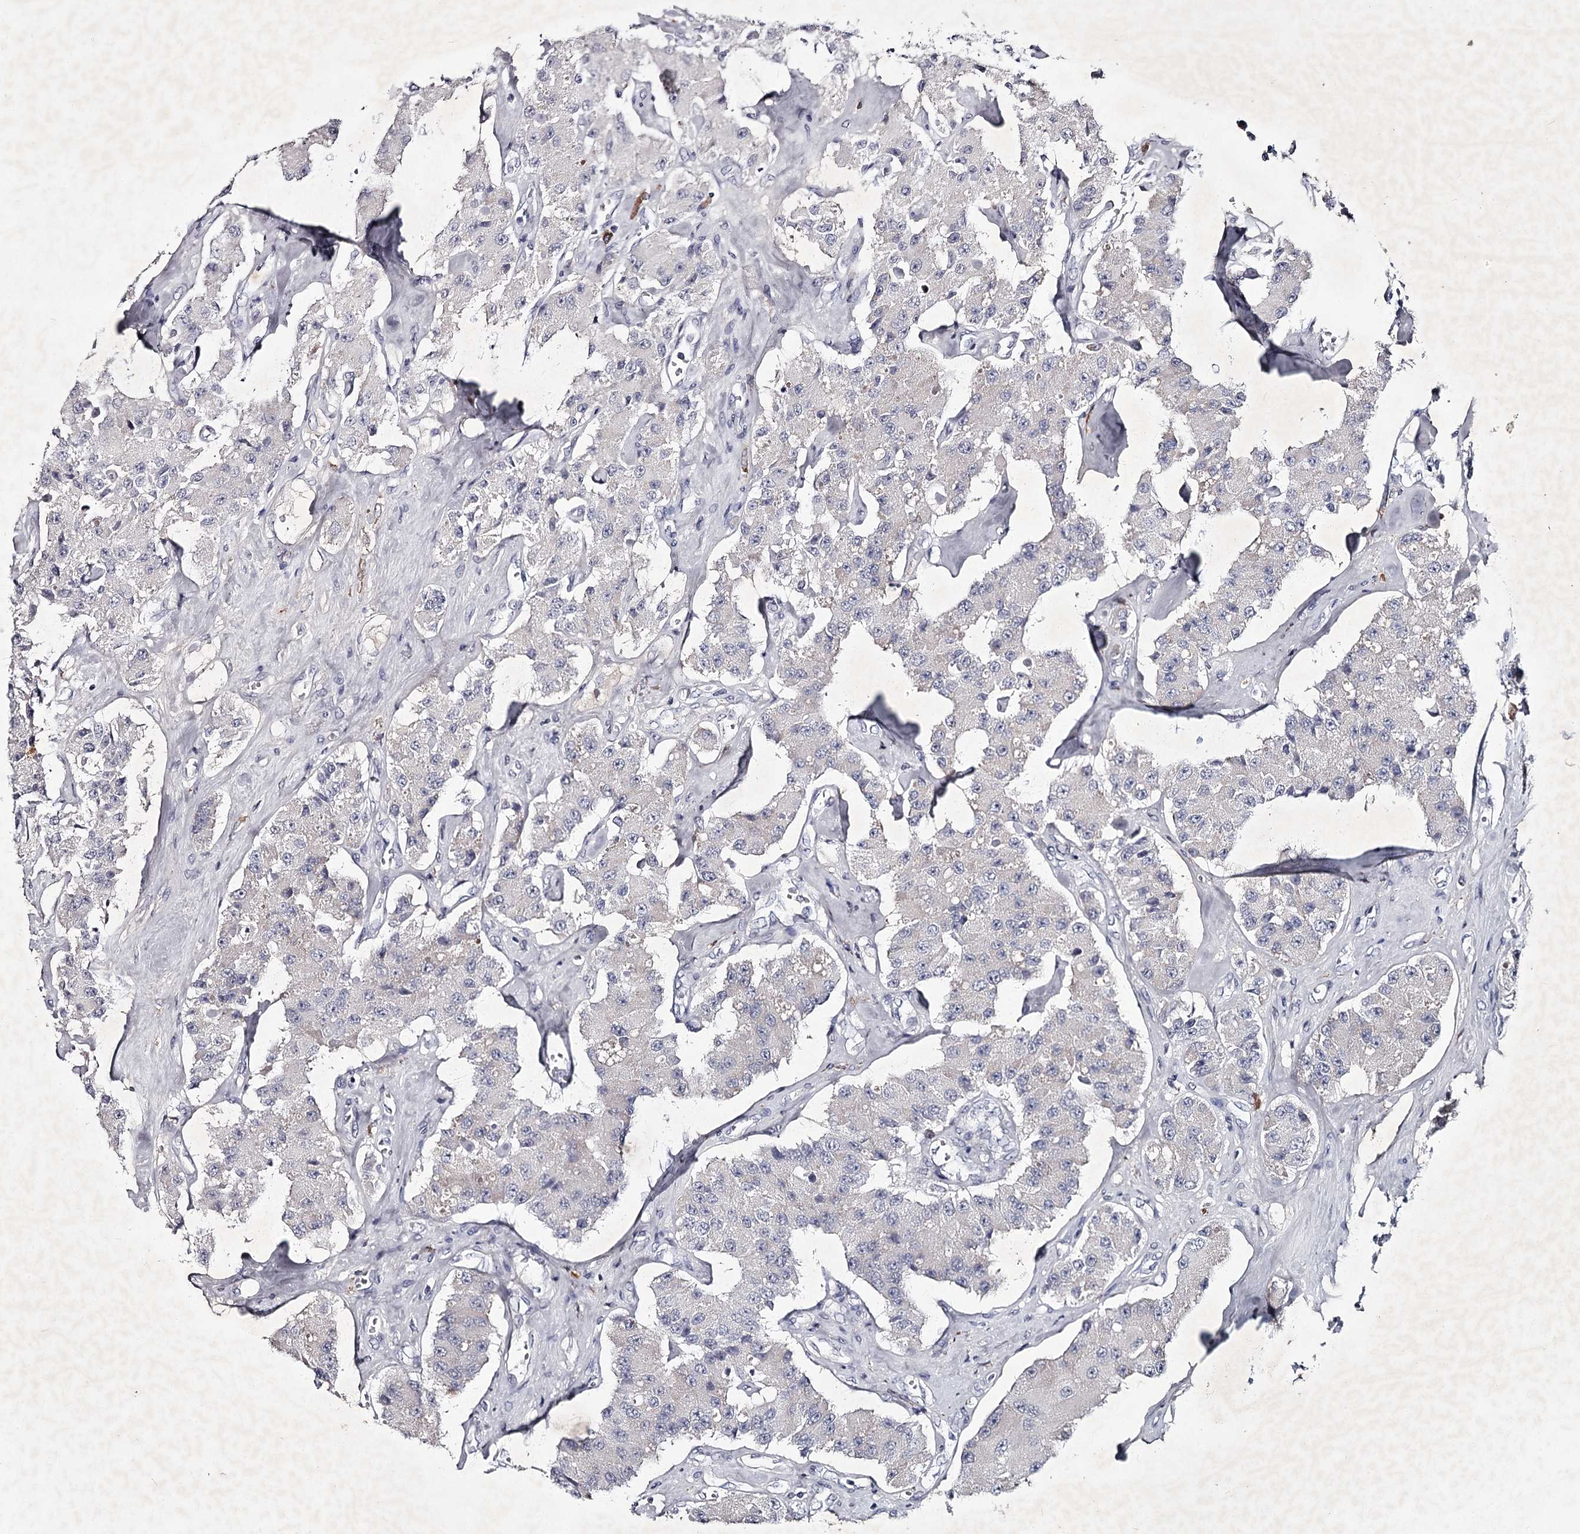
{"staining": {"intensity": "negative", "quantity": "none", "location": "none"}, "tissue": "carcinoid", "cell_type": "Tumor cells", "image_type": "cancer", "snomed": [{"axis": "morphology", "description": "Carcinoid, malignant, NOS"}, {"axis": "topography", "description": "Pancreas"}], "caption": "This is an immunohistochemistry histopathology image of carcinoid. There is no positivity in tumor cells.", "gene": "FDXACB1", "patient": {"sex": "male", "age": 41}}